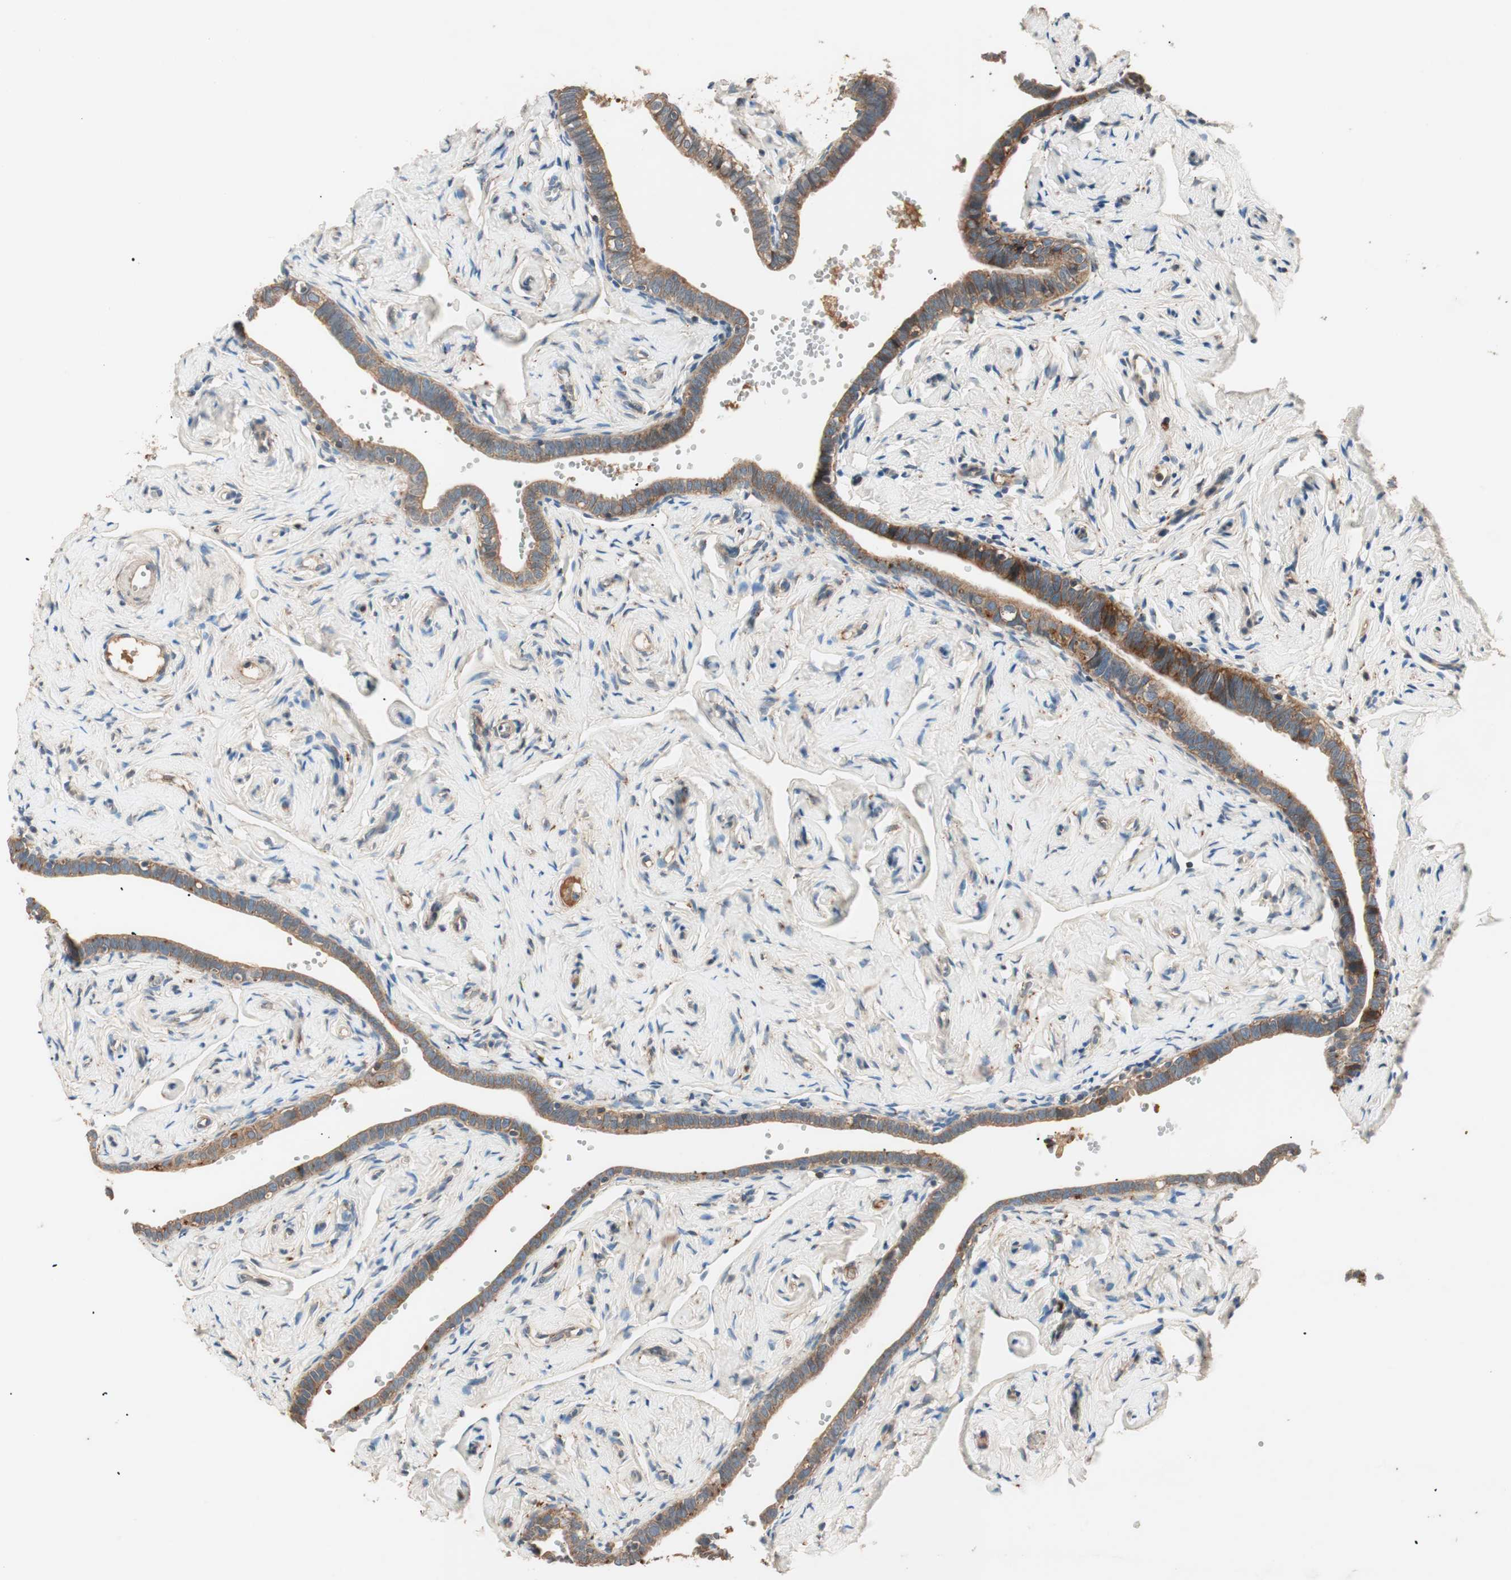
{"staining": {"intensity": "moderate", "quantity": ">75%", "location": "cytoplasmic/membranous"}, "tissue": "fallopian tube", "cell_type": "Glandular cells", "image_type": "normal", "snomed": [{"axis": "morphology", "description": "Normal tissue, NOS"}, {"axis": "topography", "description": "Fallopian tube"}], "caption": "A micrograph showing moderate cytoplasmic/membranous staining in approximately >75% of glandular cells in benign fallopian tube, as visualized by brown immunohistochemical staining.", "gene": "HPN", "patient": {"sex": "female", "age": 71}}